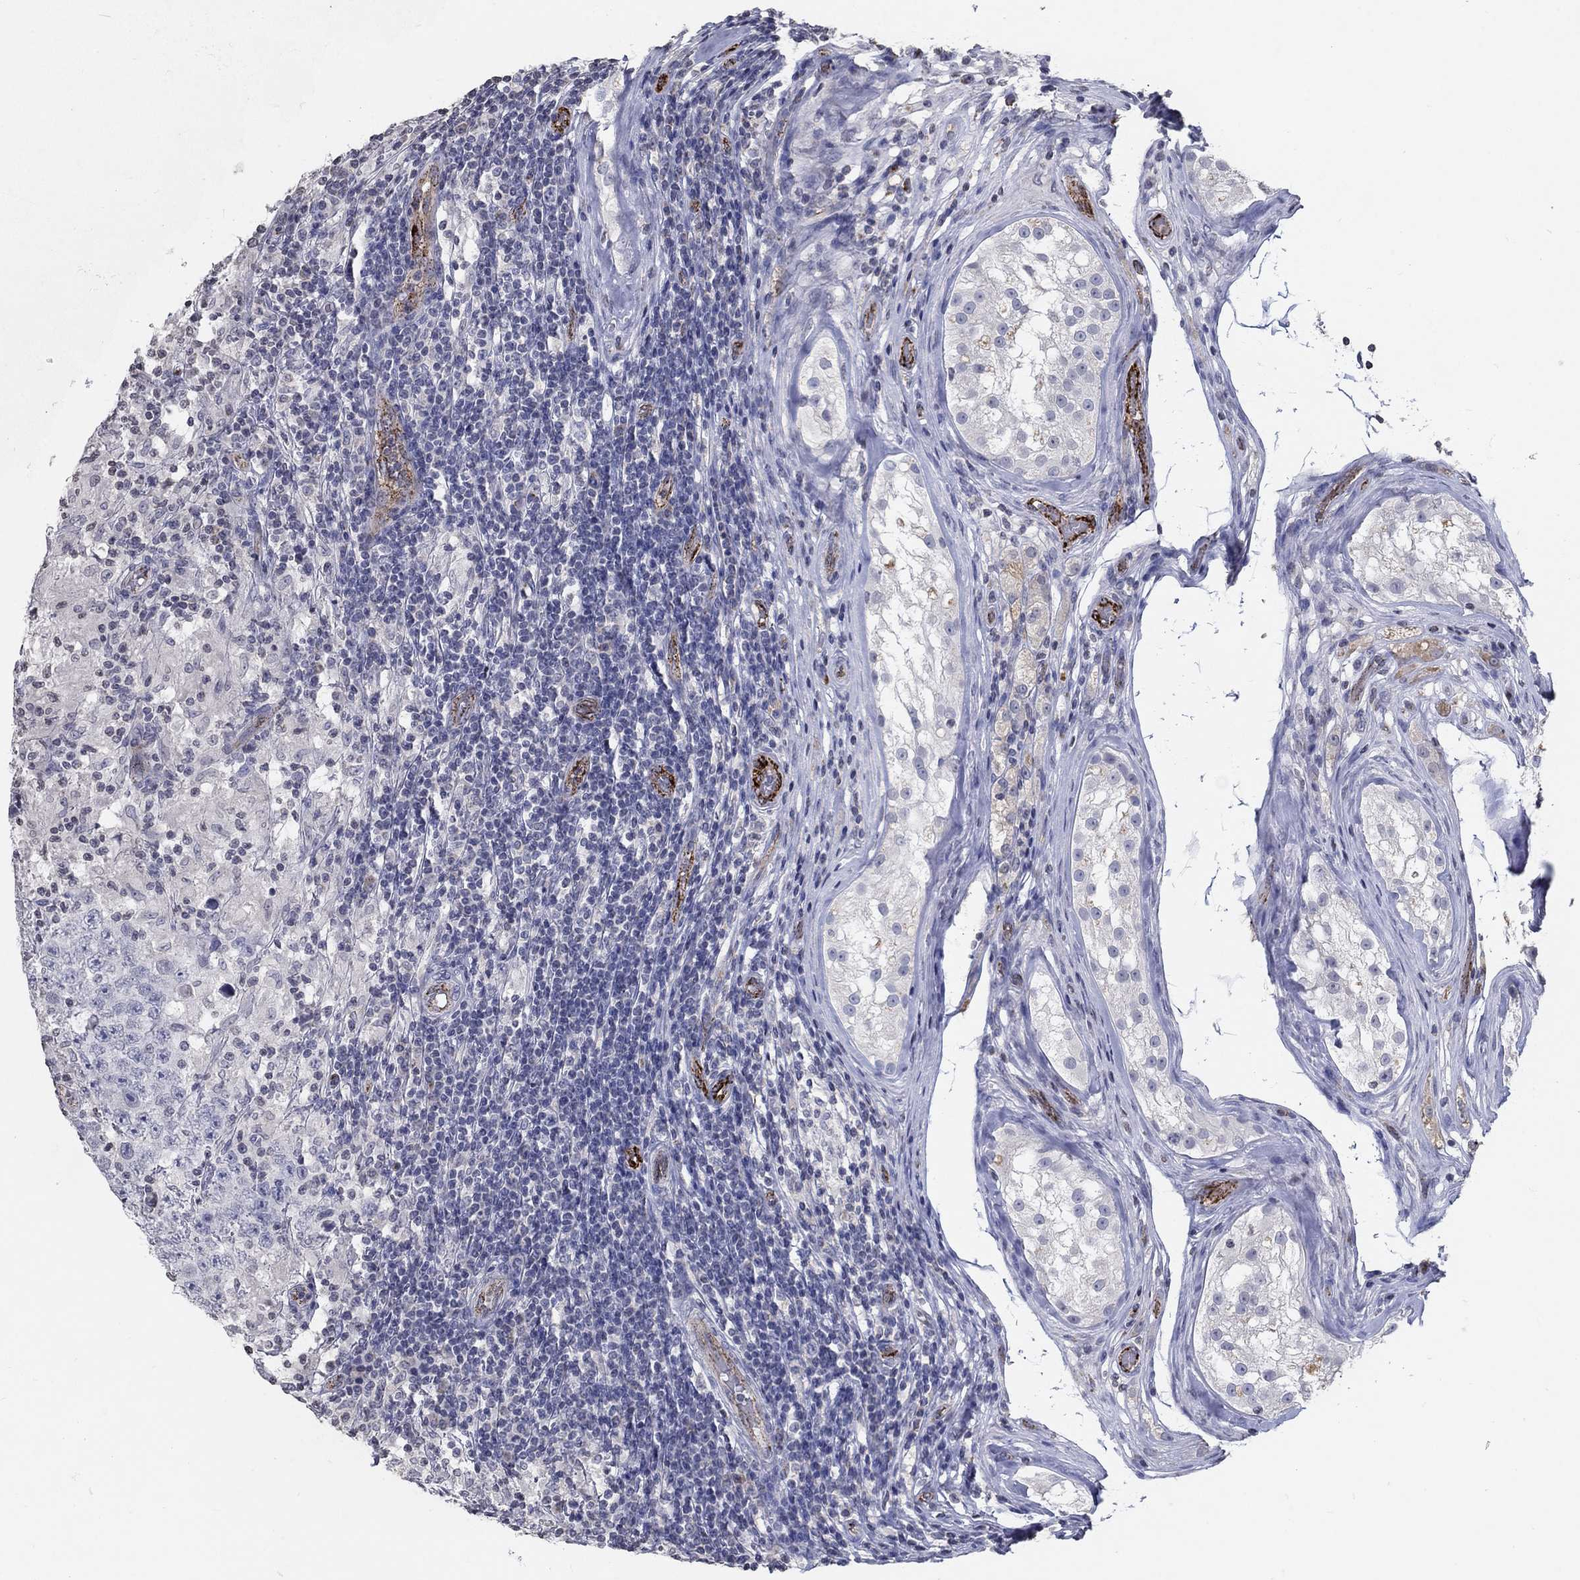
{"staining": {"intensity": "negative", "quantity": "none", "location": "none"}, "tissue": "testis cancer", "cell_type": "Tumor cells", "image_type": "cancer", "snomed": [{"axis": "morphology", "description": "Seminoma, NOS"}, {"axis": "morphology", "description": "Carcinoma, Embryonal, NOS"}, {"axis": "topography", "description": "Testis"}], "caption": "There is no significant staining in tumor cells of testis embryonal carcinoma. (Immunohistochemistry (ihc), brightfield microscopy, high magnification).", "gene": "TINAG", "patient": {"sex": "male", "age": 41}}